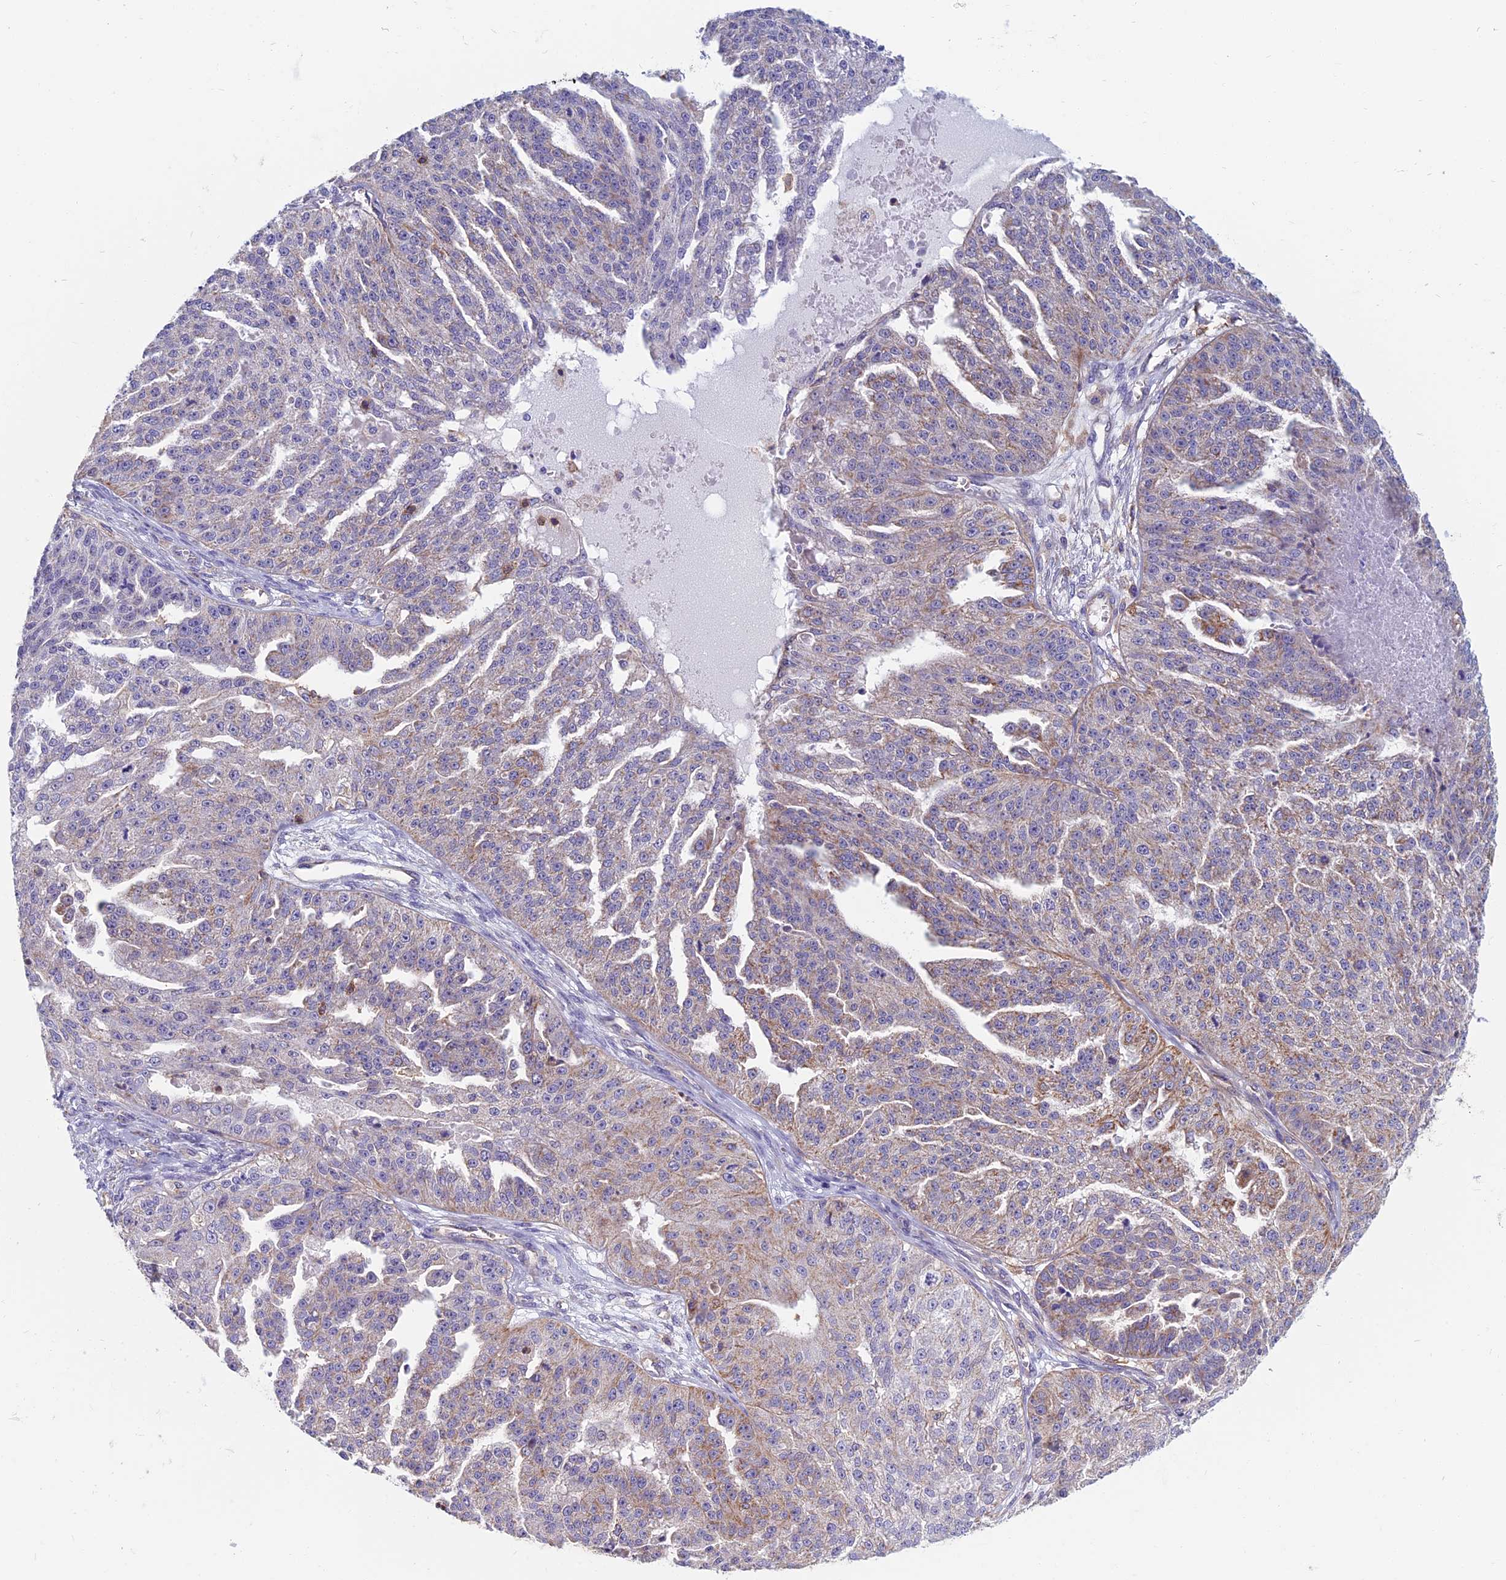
{"staining": {"intensity": "moderate", "quantity": "<25%", "location": "cytoplasmic/membranous"}, "tissue": "ovarian cancer", "cell_type": "Tumor cells", "image_type": "cancer", "snomed": [{"axis": "morphology", "description": "Cystadenocarcinoma, serous, NOS"}, {"axis": "topography", "description": "Ovary"}], "caption": "Moderate cytoplasmic/membranous protein positivity is present in approximately <25% of tumor cells in ovarian cancer.", "gene": "HSD17B8", "patient": {"sex": "female", "age": 58}}